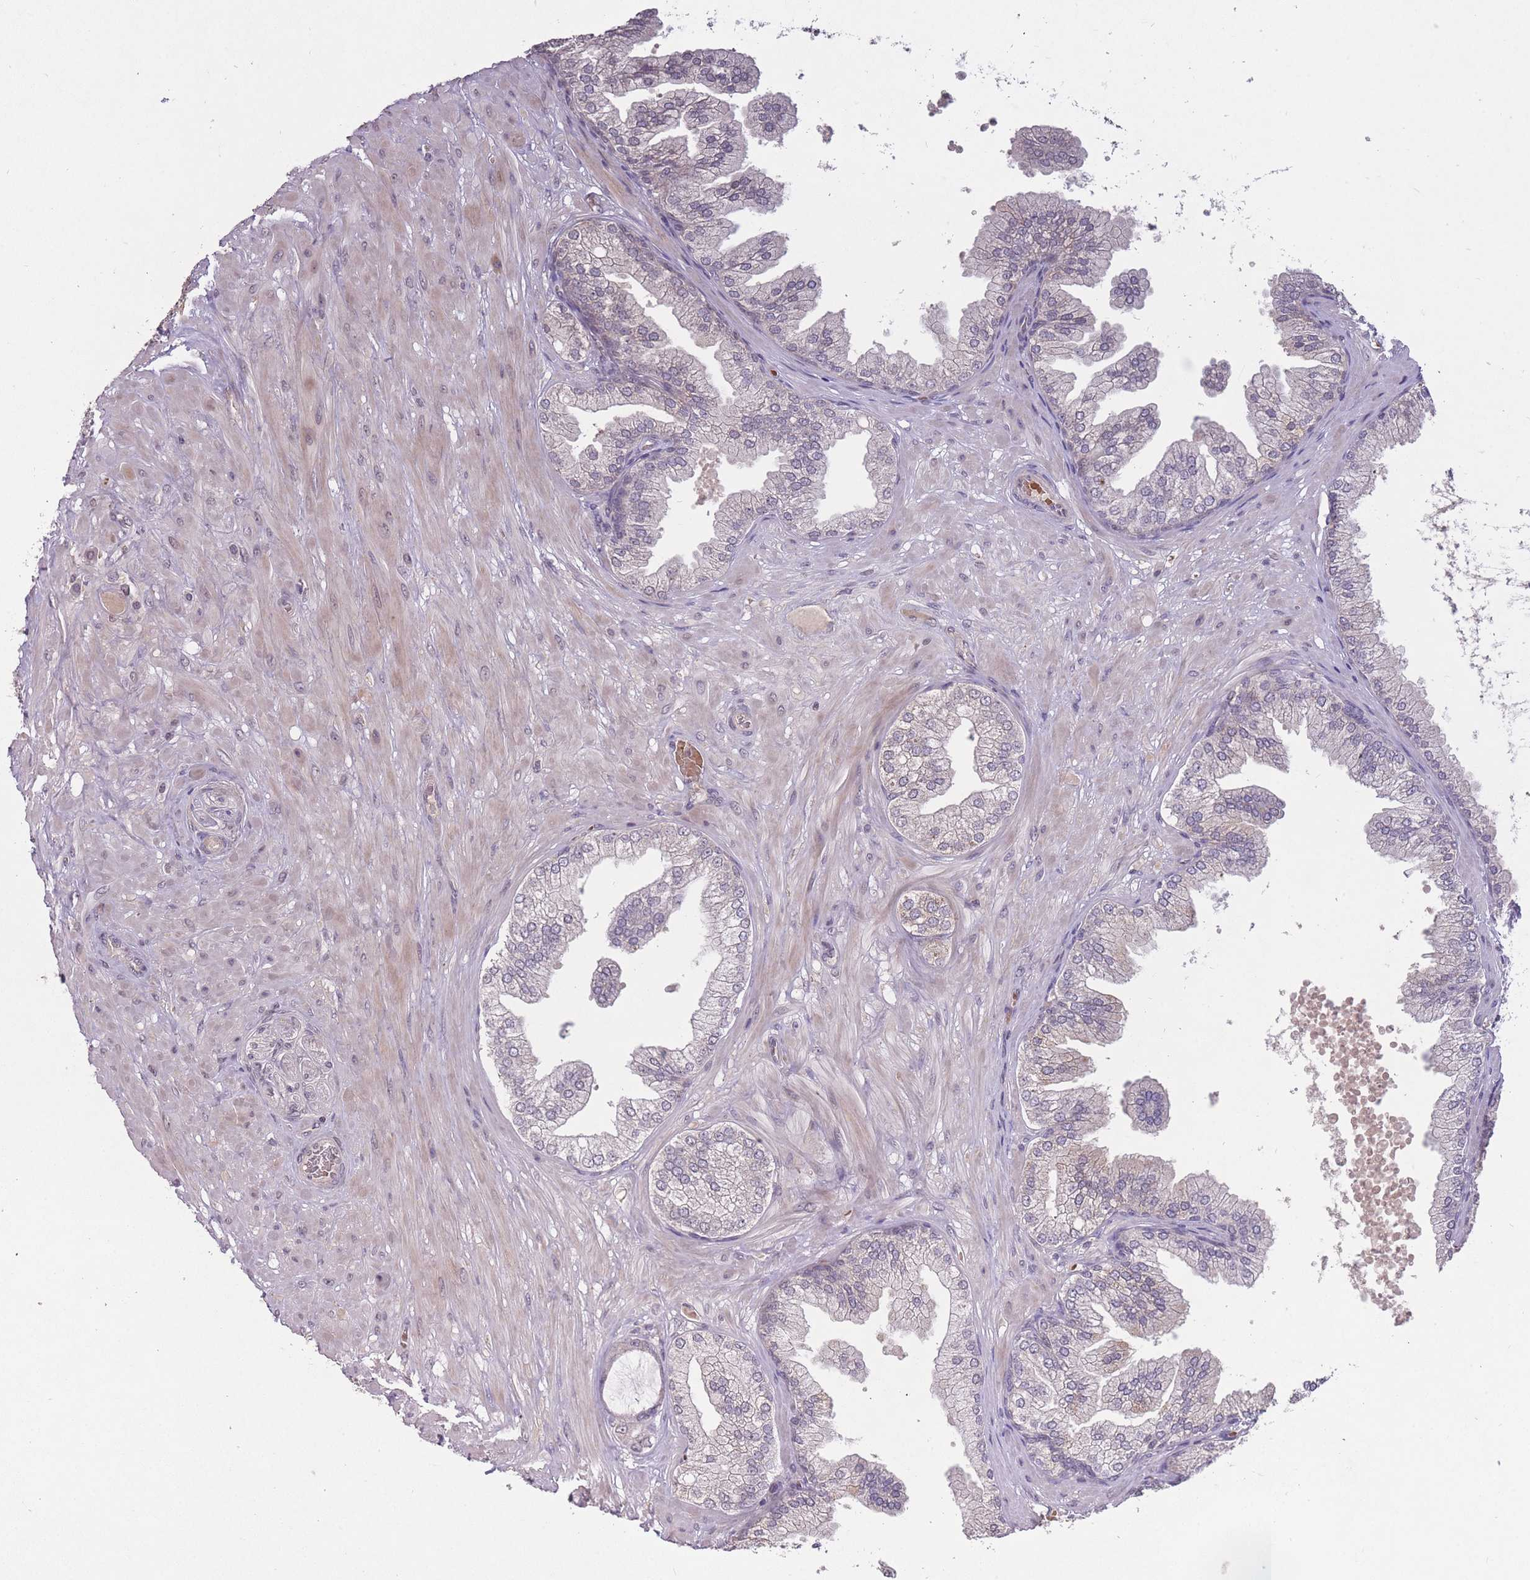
{"staining": {"intensity": "weak", "quantity": "<25%", "location": "cytoplasmic/membranous"}, "tissue": "prostate cancer", "cell_type": "Tumor cells", "image_type": "cancer", "snomed": [{"axis": "morphology", "description": "Adenocarcinoma, Low grade"}, {"axis": "topography", "description": "Prostate"}], "caption": "There is no significant staining in tumor cells of prostate cancer (adenocarcinoma (low-grade)).", "gene": "ADCYAP1R1", "patient": {"sex": "male", "age": 63}}